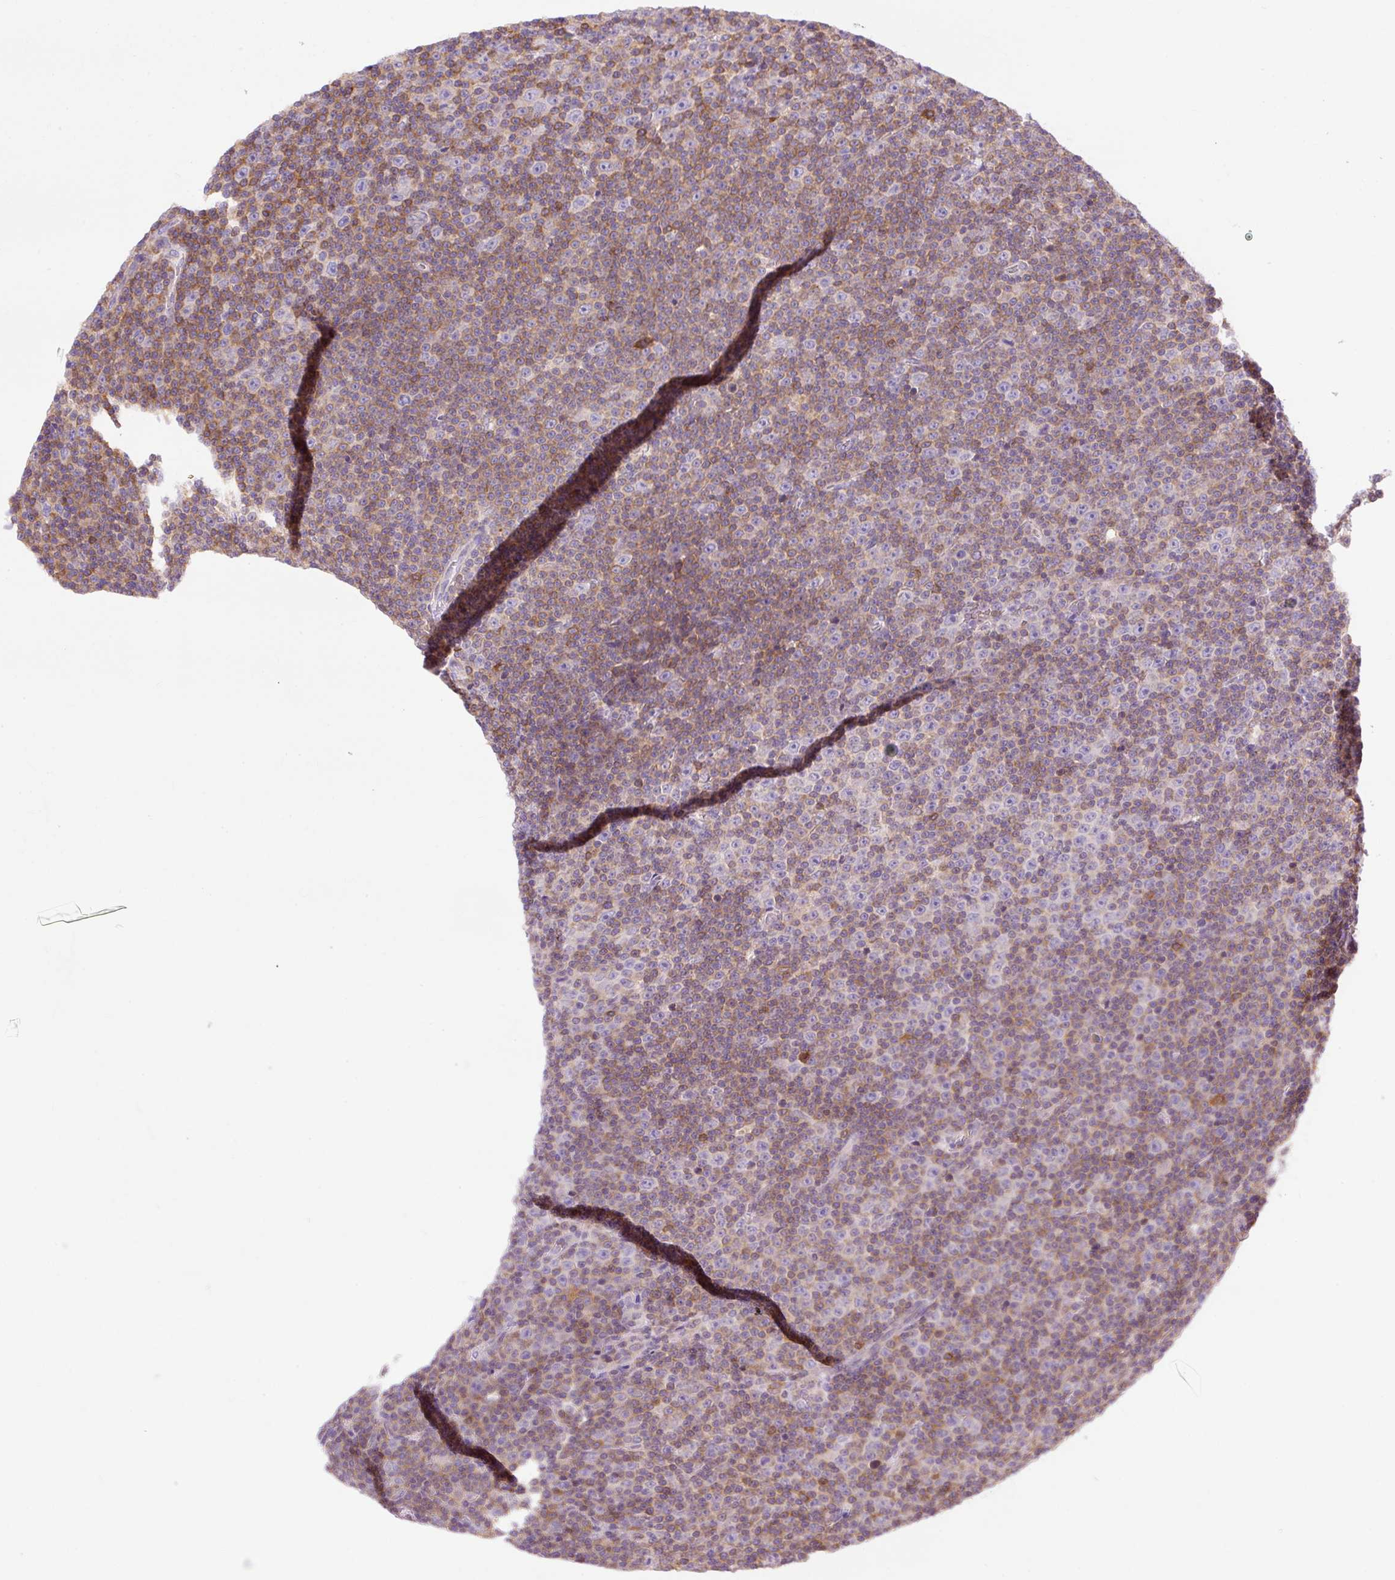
{"staining": {"intensity": "moderate", "quantity": "25%-75%", "location": "cytoplasmic/membranous"}, "tissue": "lymphoma", "cell_type": "Tumor cells", "image_type": "cancer", "snomed": [{"axis": "morphology", "description": "Malignant lymphoma, non-Hodgkin's type, Low grade"}, {"axis": "topography", "description": "Lymph node"}], "caption": "Moderate cytoplasmic/membranous expression is identified in about 25%-75% of tumor cells in lymphoma.", "gene": "CD83", "patient": {"sex": "female", "age": 67}}